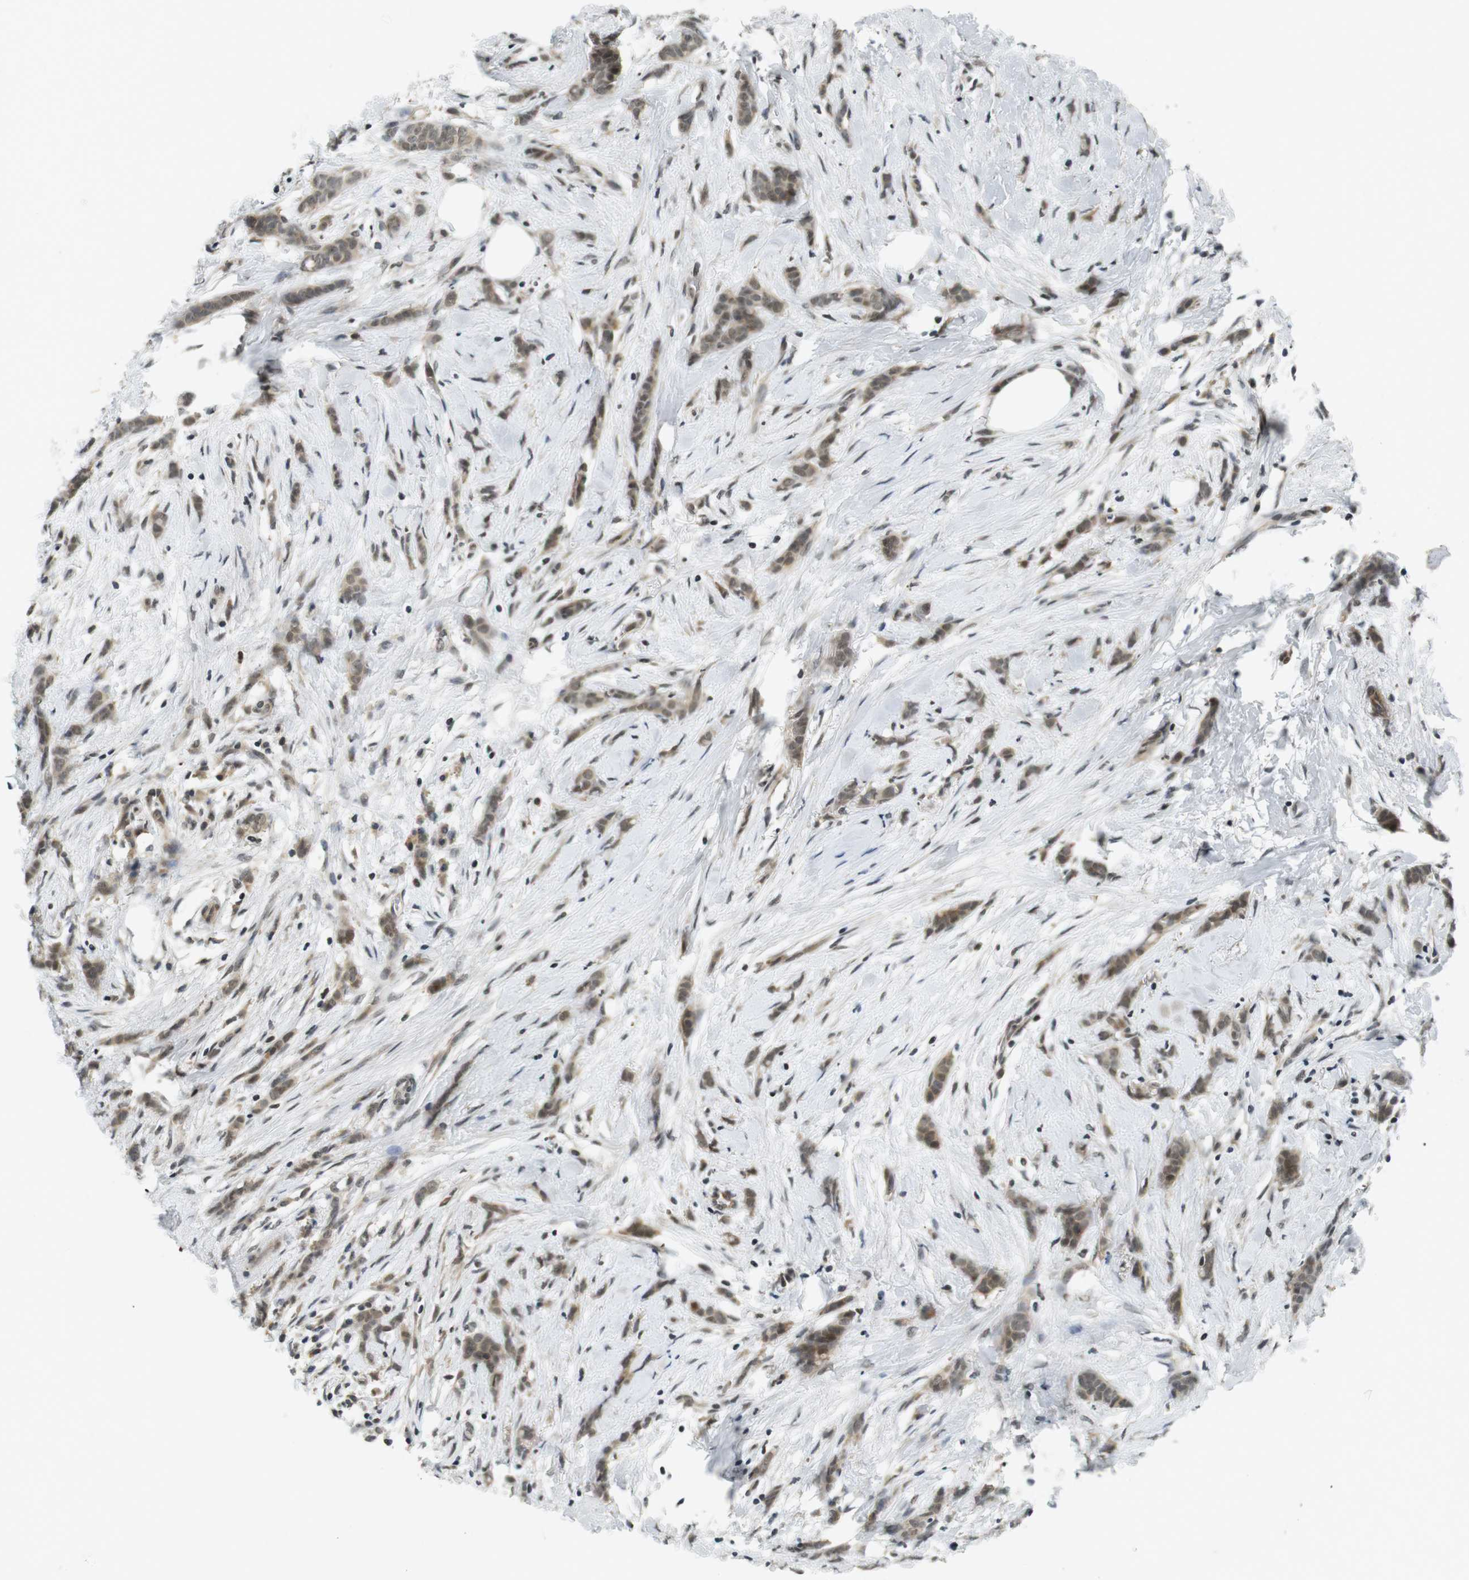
{"staining": {"intensity": "moderate", "quantity": ">75%", "location": "cytoplasmic/membranous,nuclear"}, "tissue": "breast cancer", "cell_type": "Tumor cells", "image_type": "cancer", "snomed": [{"axis": "morphology", "description": "Lobular carcinoma, in situ"}, {"axis": "morphology", "description": "Lobular carcinoma"}, {"axis": "topography", "description": "Breast"}], "caption": "Lobular carcinoma (breast) stained with DAB (3,3'-diaminobenzidine) IHC shows medium levels of moderate cytoplasmic/membranous and nuclear expression in approximately >75% of tumor cells.", "gene": "BRD4", "patient": {"sex": "female", "age": 41}}